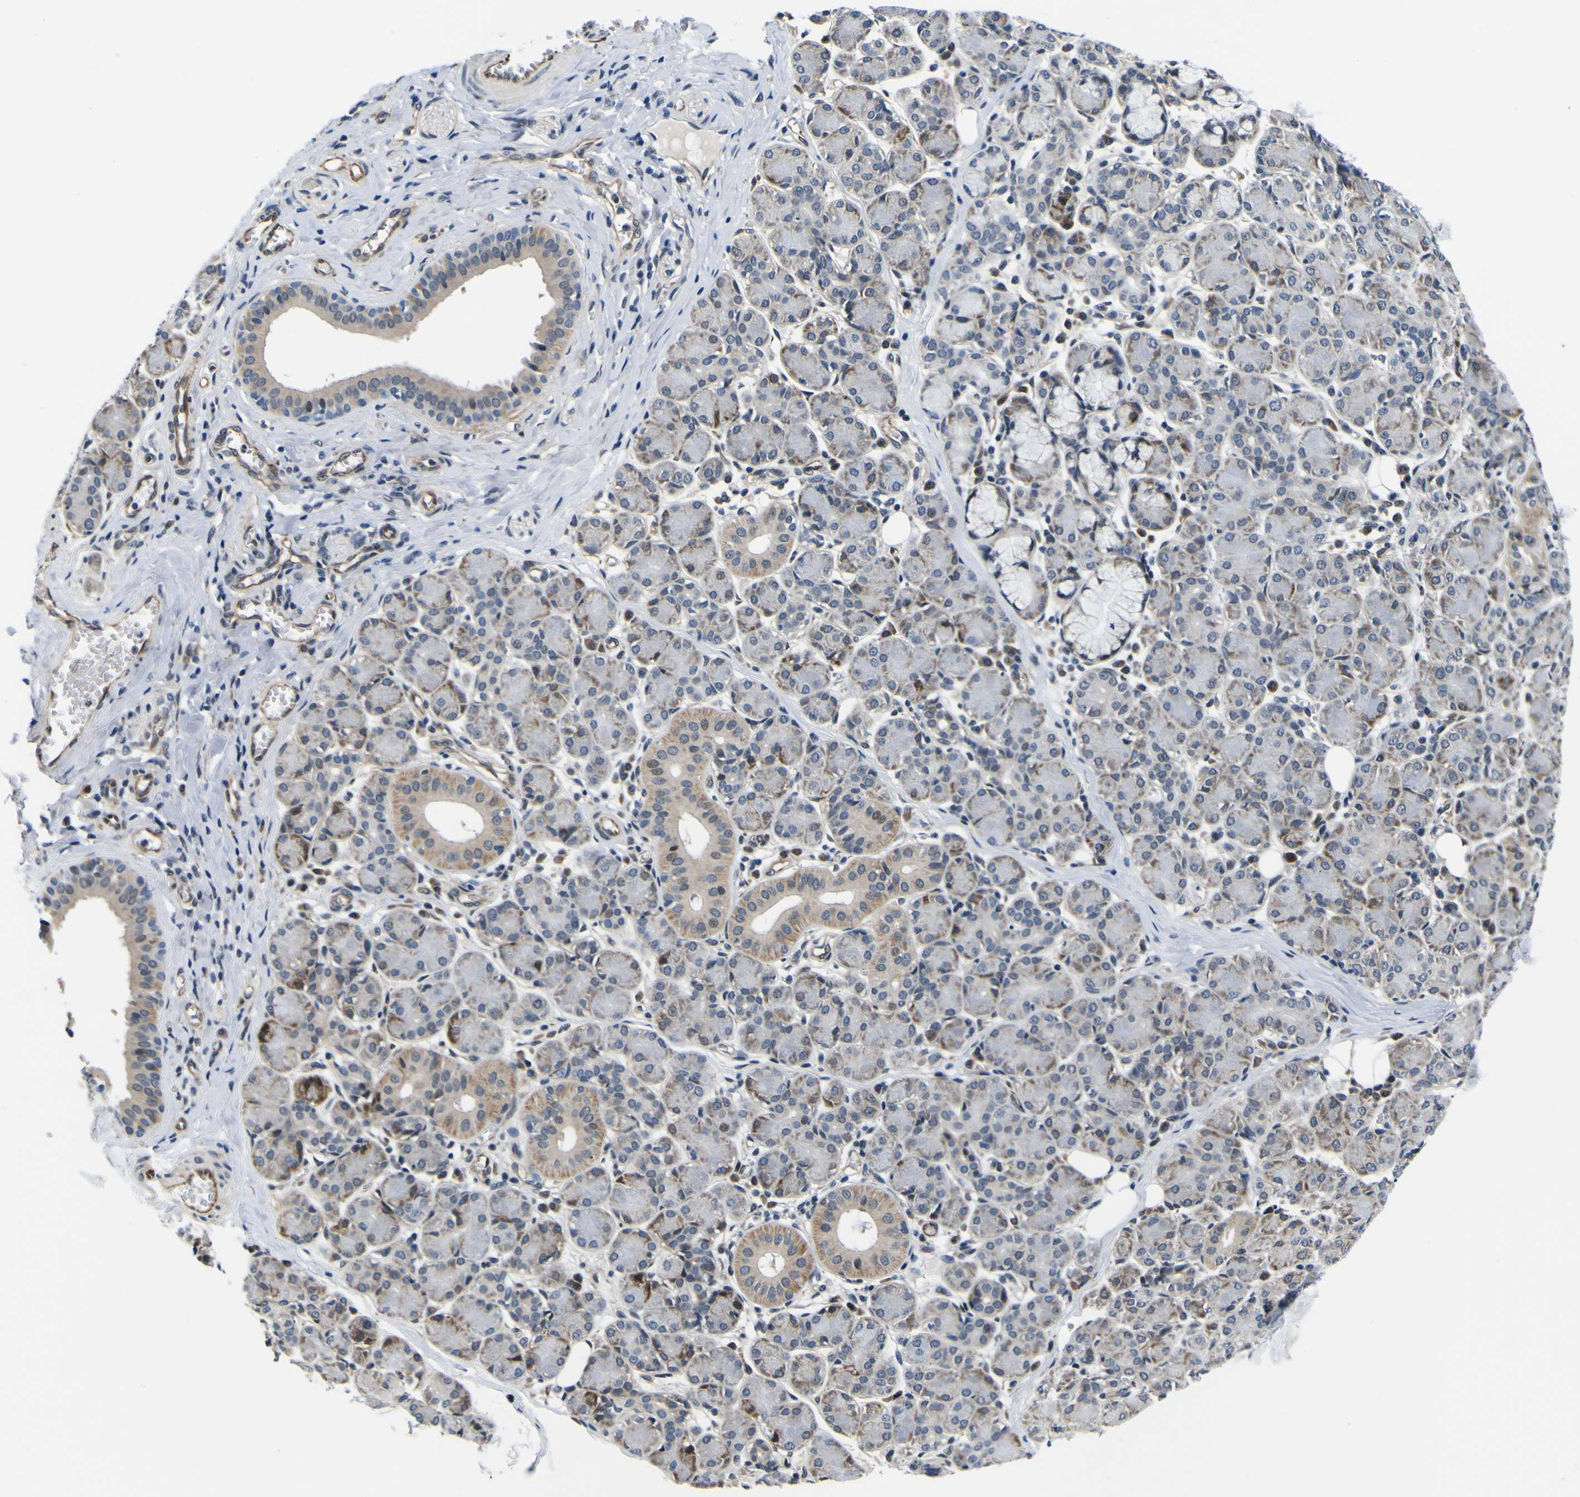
{"staining": {"intensity": "moderate", "quantity": "25%-75%", "location": "cytoplasmic/membranous"}, "tissue": "salivary gland", "cell_type": "Glandular cells", "image_type": "normal", "snomed": [{"axis": "morphology", "description": "Normal tissue, NOS"}, {"axis": "morphology", "description": "Inflammation, NOS"}, {"axis": "topography", "description": "Lymph node"}, {"axis": "topography", "description": "Salivary gland"}], "caption": "Immunohistochemical staining of unremarkable human salivary gland reveals moderate cytoplasmic/membranous protein expression in approximately 25%-75% of glandular cells.", "gene": "POSTN", "patient": {"sex": "male", "age": 3}}